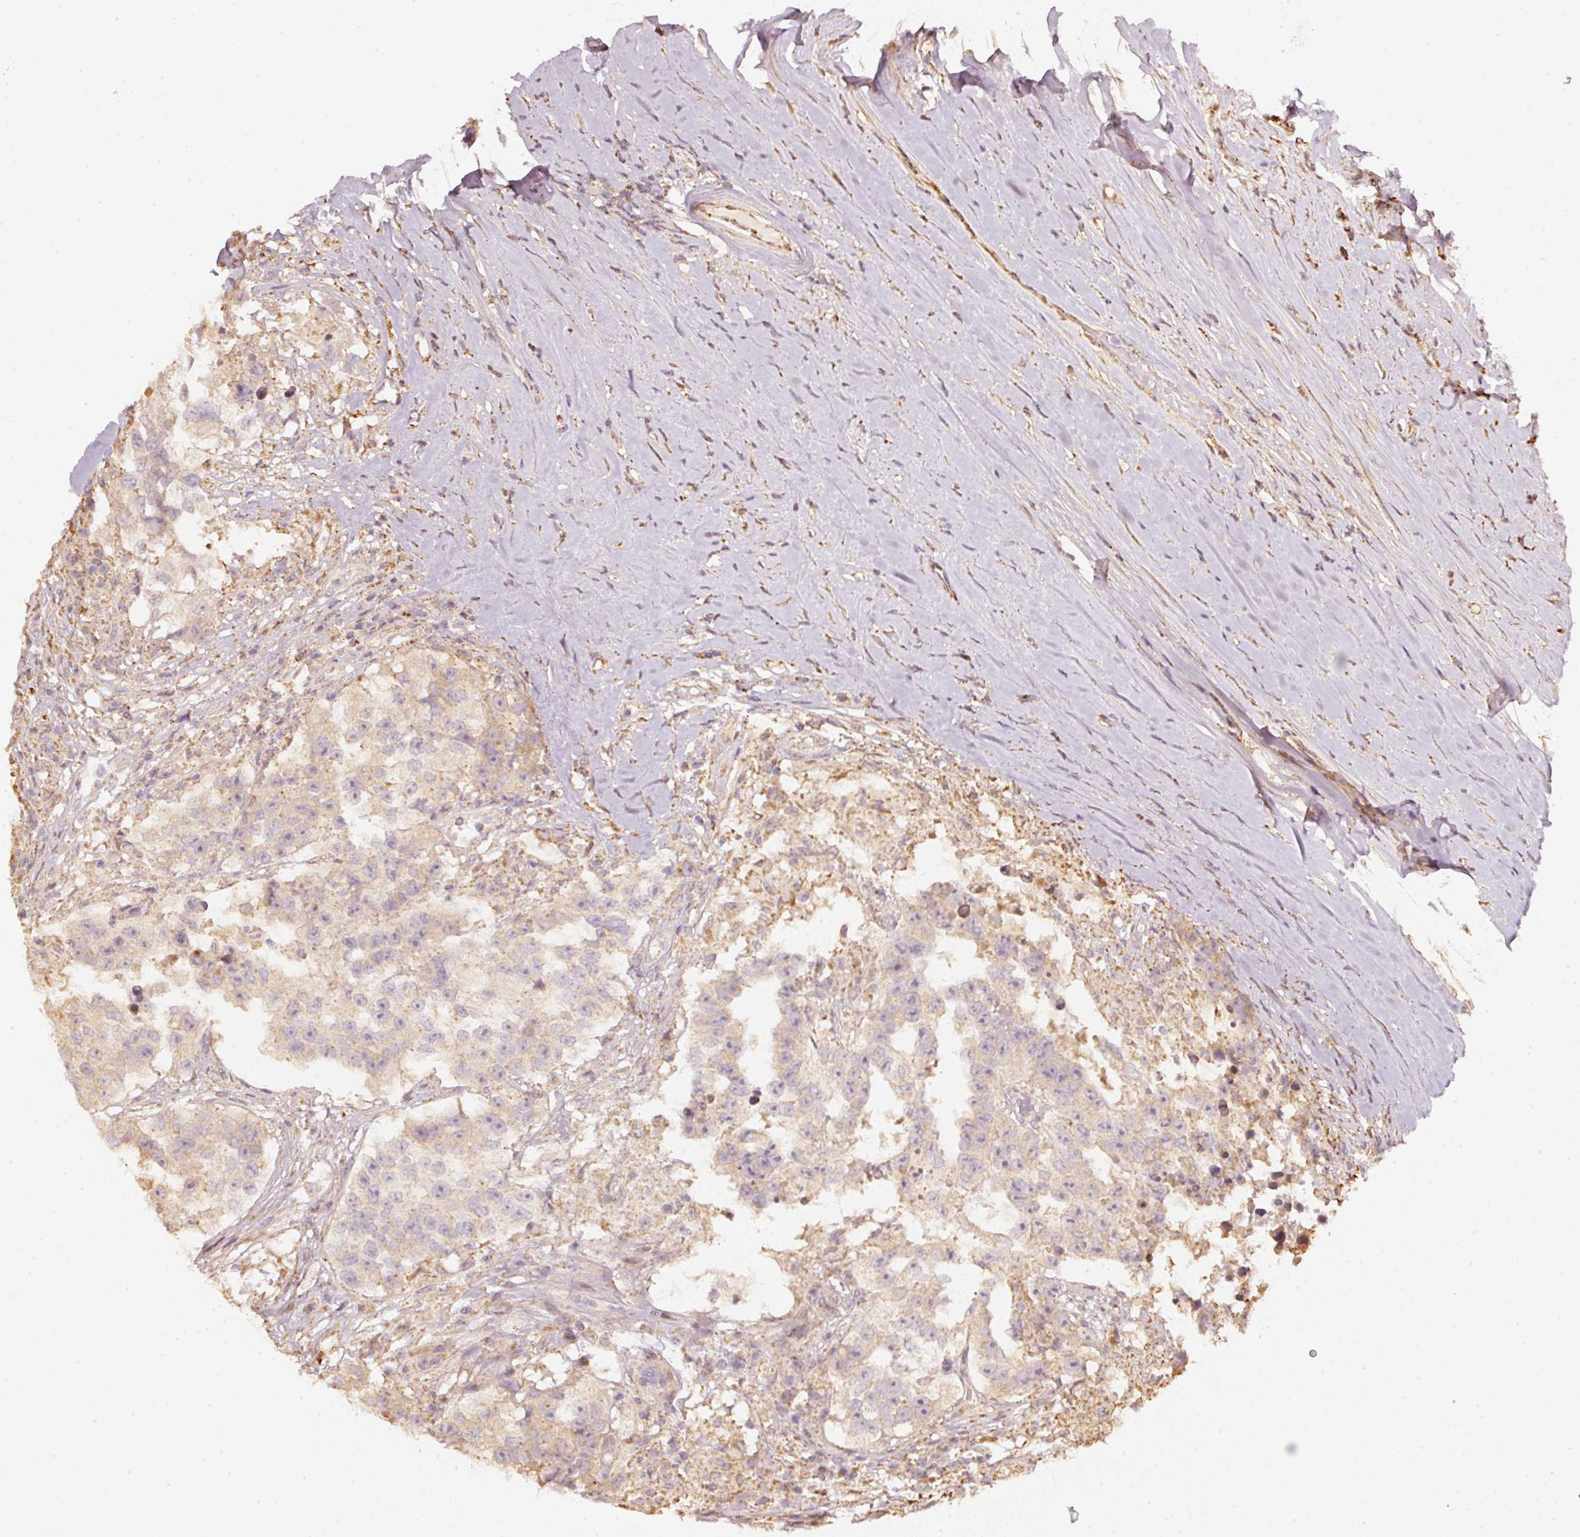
{"staining": {"intensity": "weak", "quantity": "<25%", "location": "cytoplasmic/membranous"}, "tissue": "testis cancer", "cell_type": "Tumor cells", "image_type": "cancer", "snomed": [{"axis": "morphology", "description": "Carcinoma, Embryonal, NOS"}, {"axis": "topography", "description": "Testis"}], "caption": "Tumor cells are negative for protein expression in human testis cancer.", "gene": "RAB35", "patient": {"sex": "male", "age": 83}}